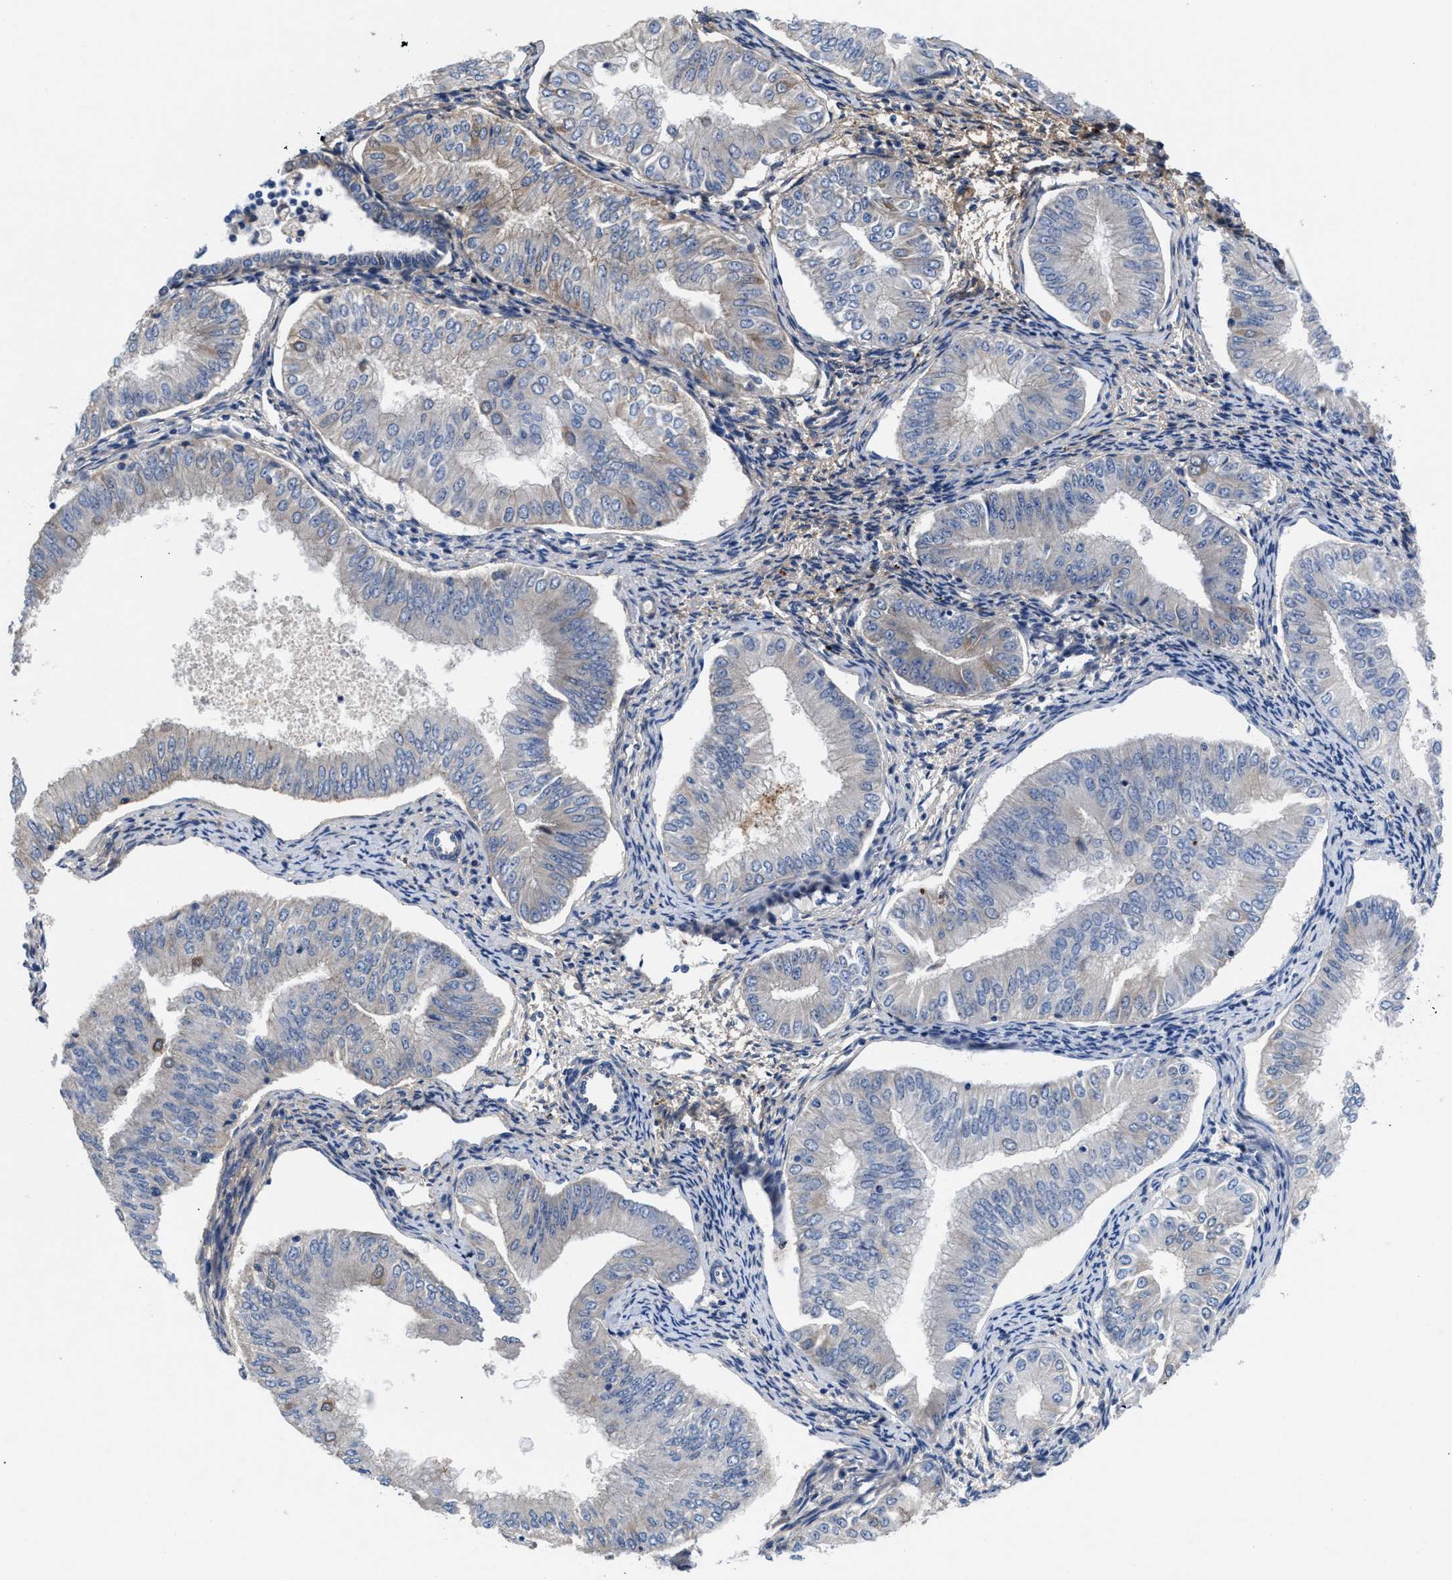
{"staining": {"intensity": "weak", "quantity": "<25%", "location": "cytoplasmic/membranous"}, "tissue": "endometrial cancer", "cell_type": "Tumor cells", "image_type": "cancer", "snomed": [{"axis": "morphology", "description": "Normal tissue, NOS"}, {"axis": "morphology", "description": "Adenocarcinoma, NOS"}, {"axis": "topography", "description": "Endometrium"}], "caption": "Tumor cells are negative for protein expression in human adenocarcinoma (endometrial). The staining is performed using DAB brown chromogen with nuclei counter-stained in using hematoxylin.", "gene": "DHRS13", "patient": {"sex": "female", "age": 53}}